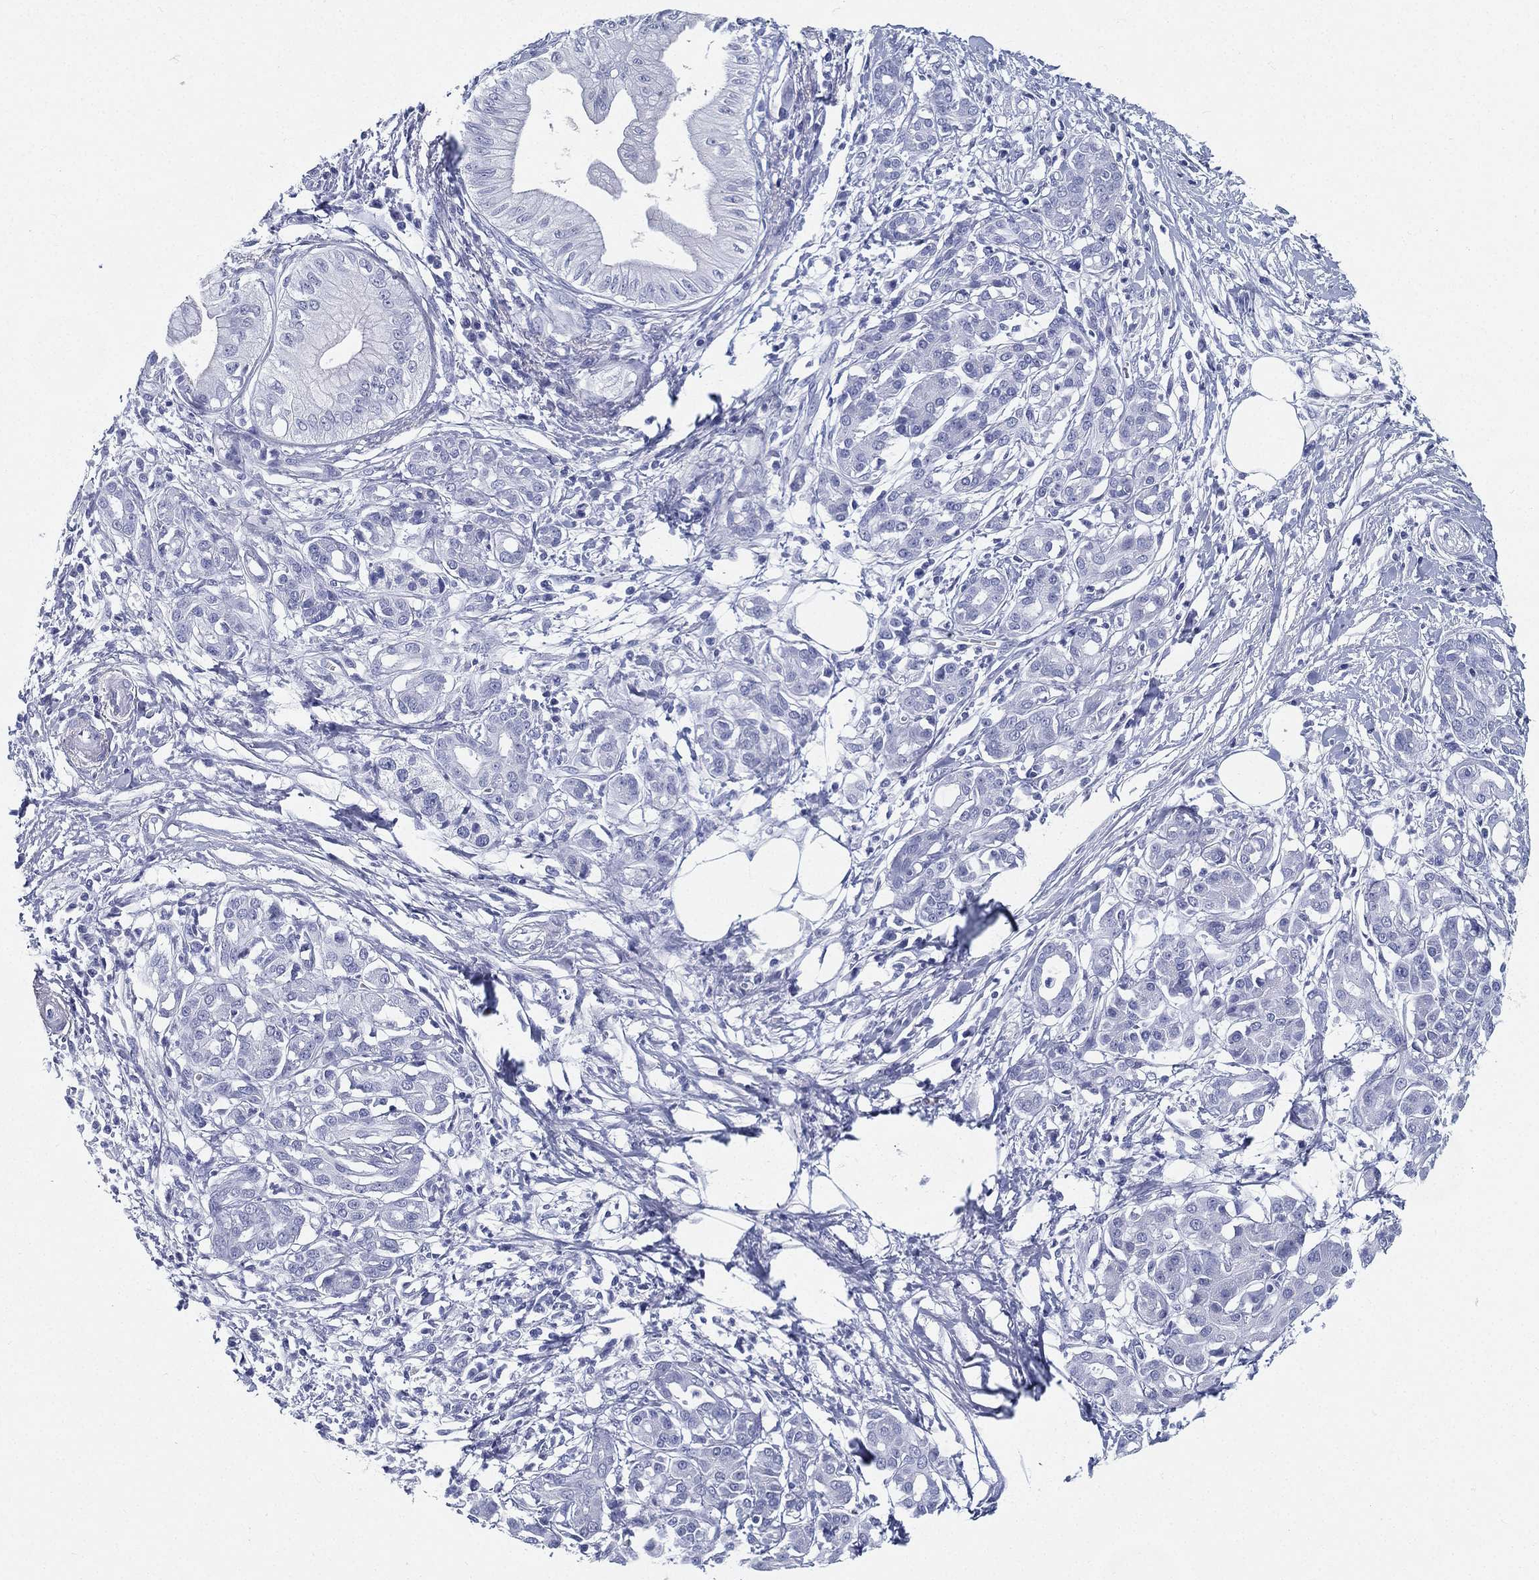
{"staining": {"intensity": "negative", "quantity": "none", "location": "none"}, "tissue": "pancreatic cancer", "cell_type": "Tumor cells", "image_type": "cancer", "snomed": [{"axis": "morphology", "description": "Adenocarcinoma, NOS"}, {"axis": "topography", "description": "Pancreas"}], "caption": "A micrograph of human pancreatic cancer is negative for staining in tumor cells.", "gene": "ATP1B2", "patient": {"sex": "male", "age": 72}}